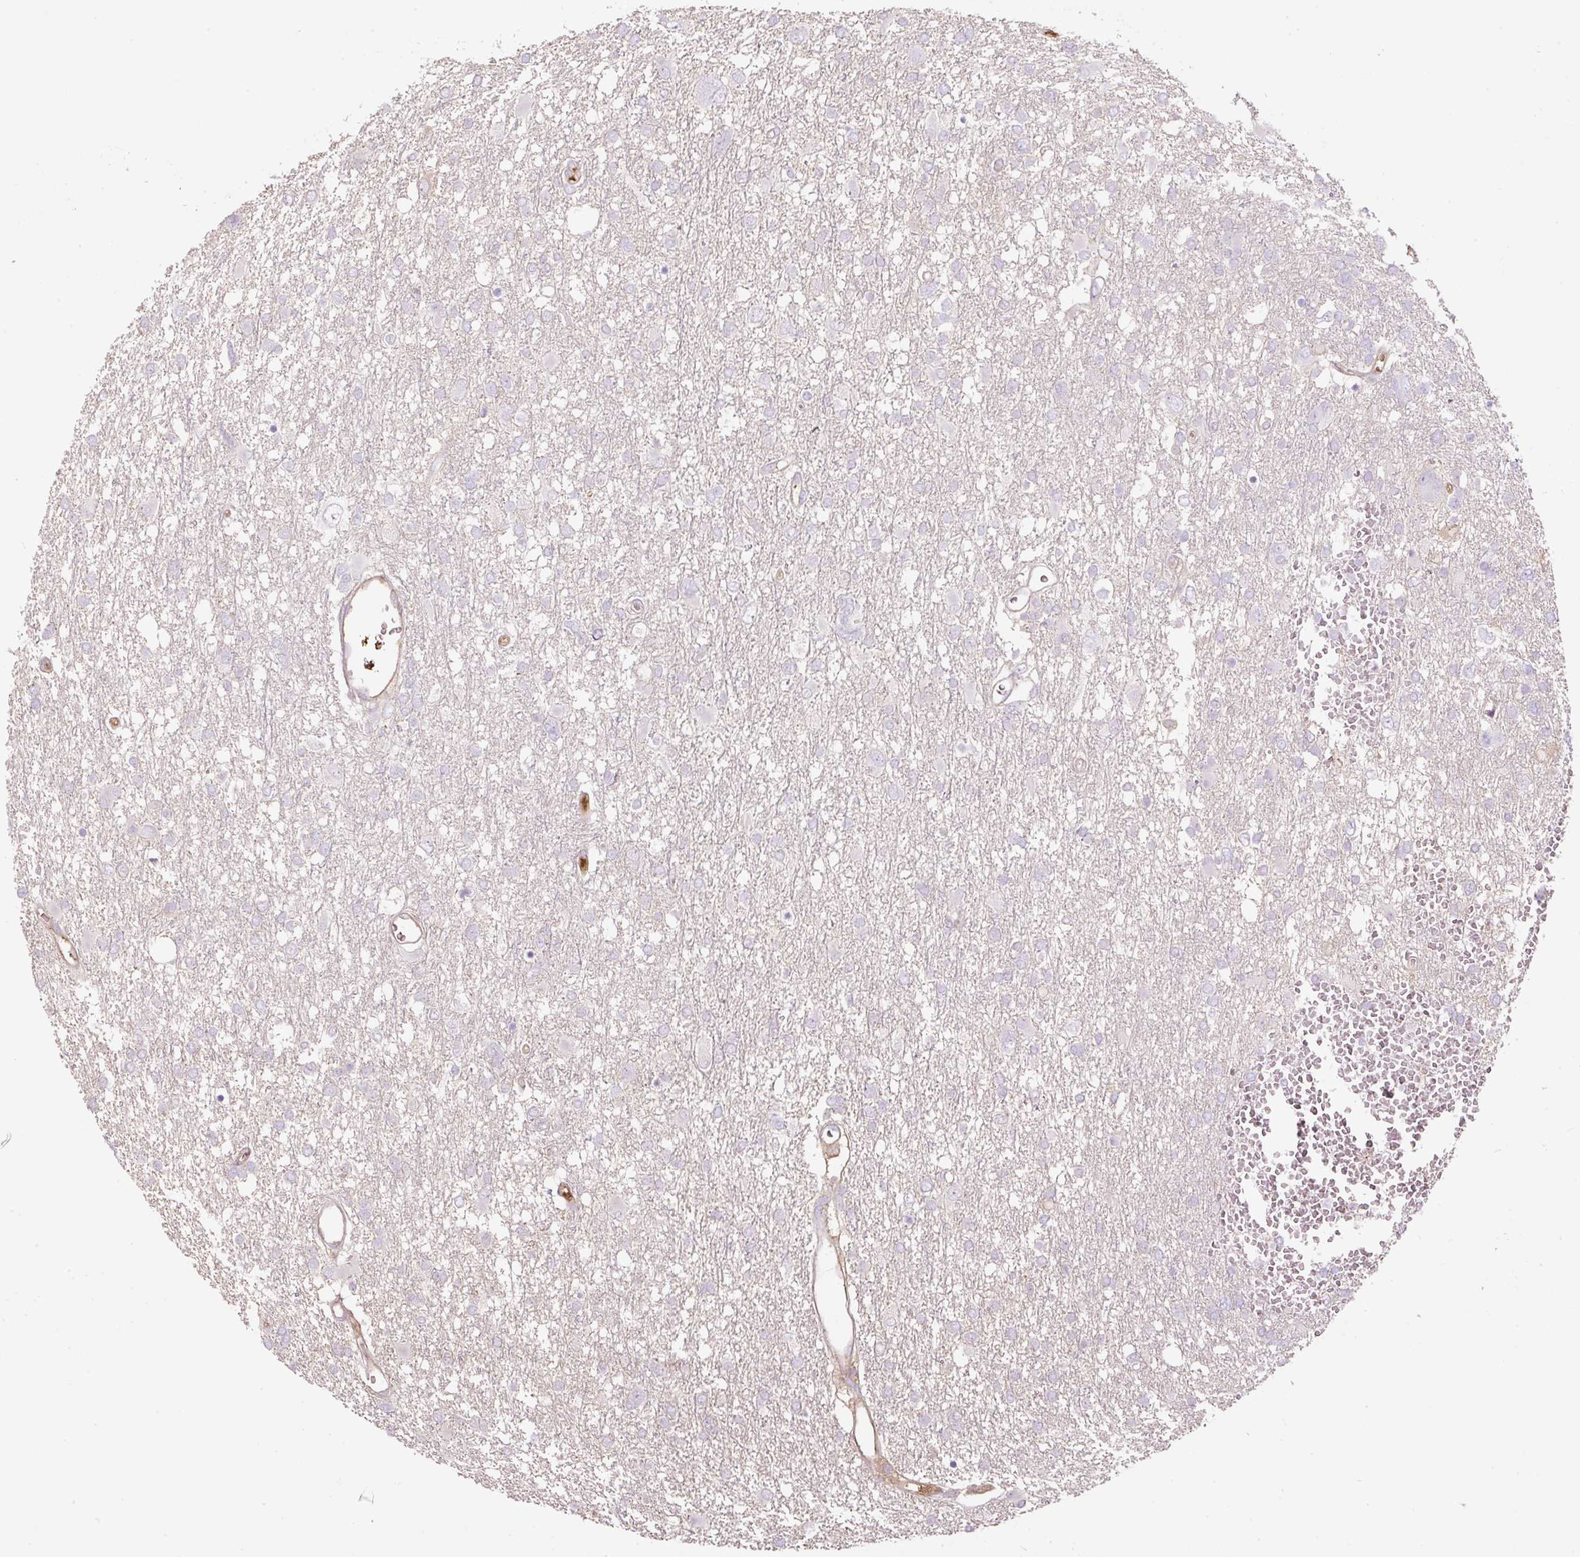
{"staining": {"intensity": "negative", "quantity": "none", "location": "none"}, "tissue": "glioma", "cell_type": "Tumor cells", "image_type": "cancer", "snomed": [{"axis": "morphology", "description": "Glioma, malignant, High grade"}, {"axis": "topography", "description": "Brain"}], "caption": "This photomicrograph is of malignant glioma (high-grade) stained with immunohistochemistry (IHC) to label a protein in brown with the nuclei are counter-stained blue. There is no staining in tumor cells.", "gene": "APOA1", "patient": {"sex": "male", "age": 61}}